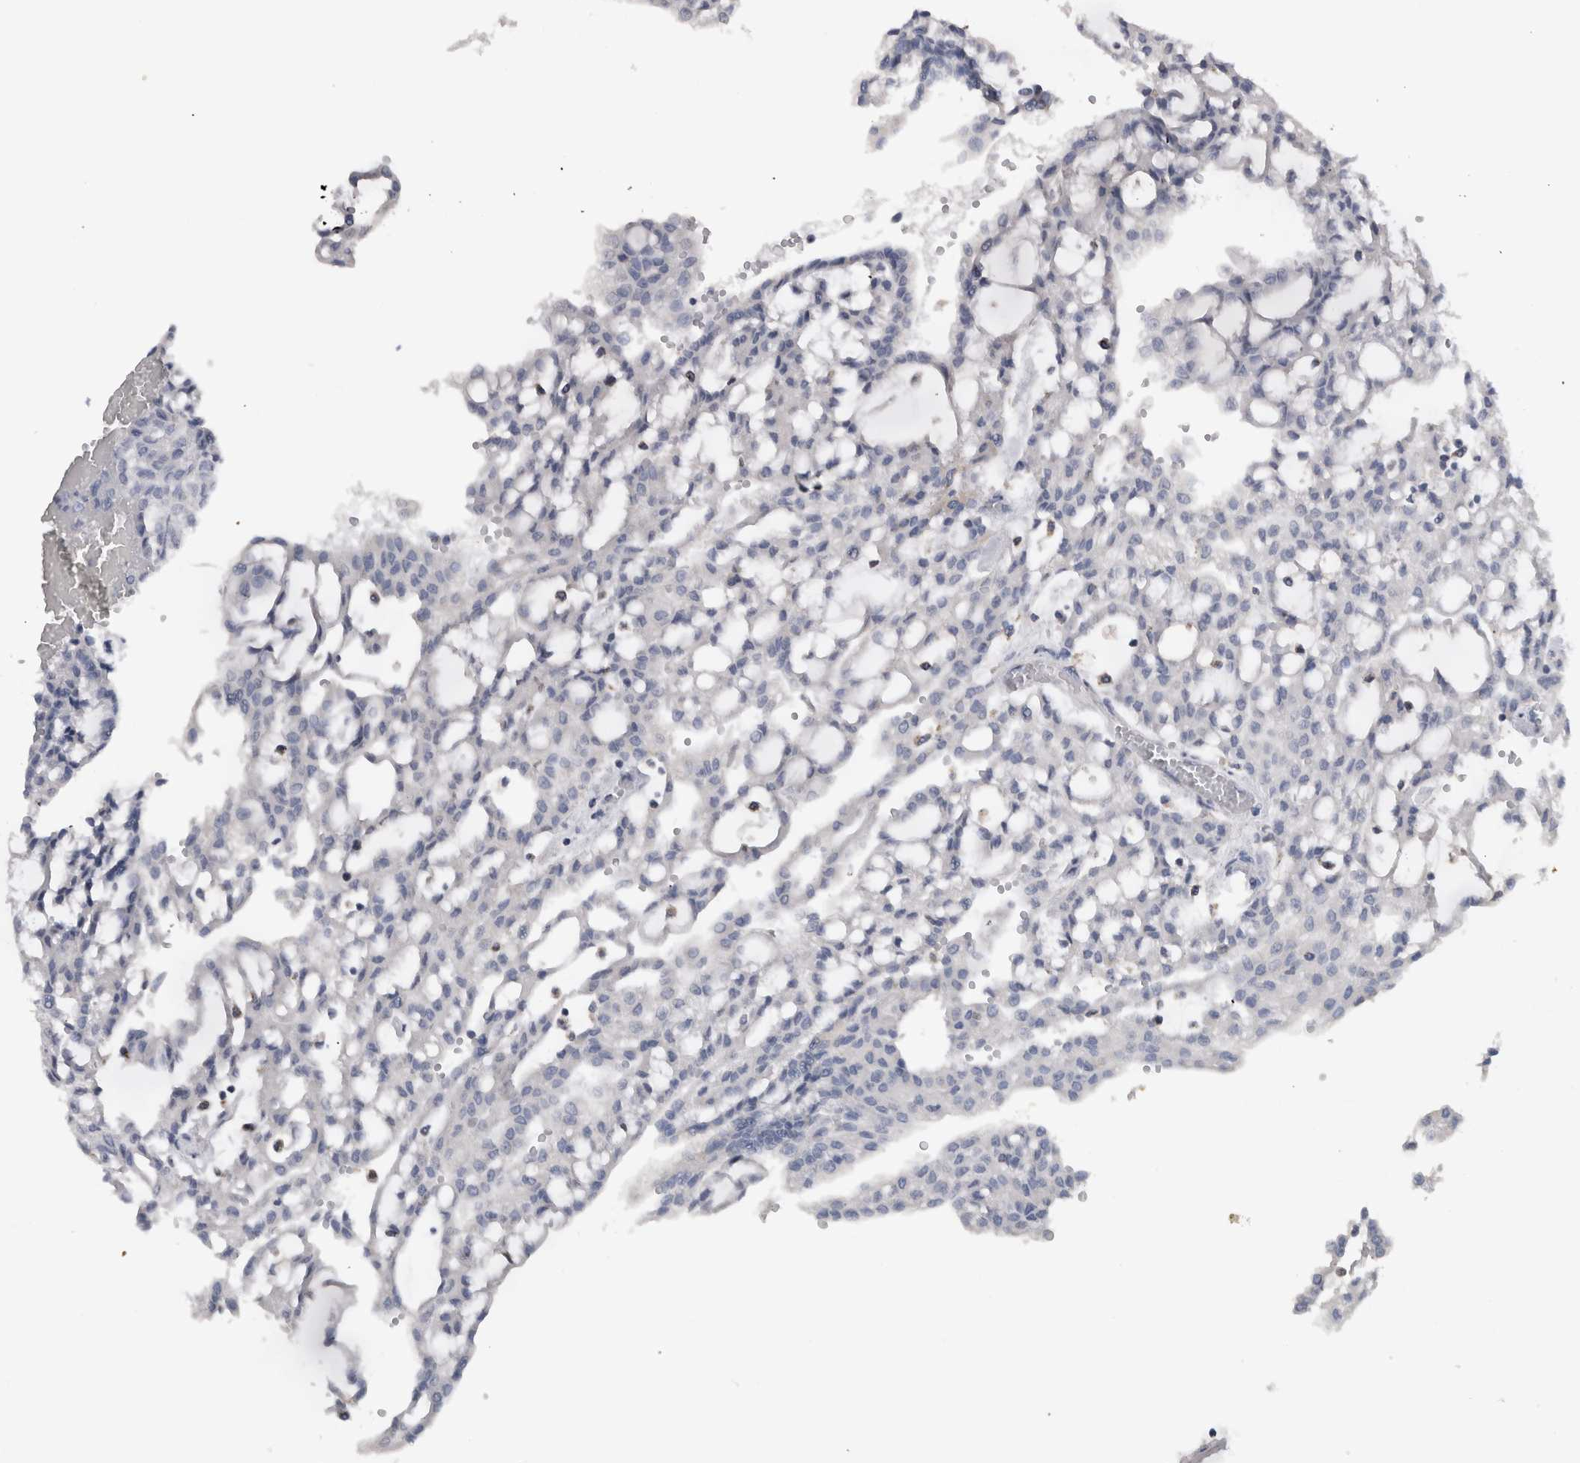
{"staining": {"intensity": "negative", "quantity": "none", "location": "none"}, "tissue": "renal cancer", "cell_type": "Tumor cells", "image_type": "cancer", "snomed": [{"axis": "morphology", "description": "Adenocarcinoma, NOS"}, {"axis": "topography", "description": "Kidney"}], "caption": "Renal cancer (adenocarcinoma) was stained to show a protein in brown. There is no significant positivity in tumor cells.", "gene": "DHRS4", "patient": {"sex": "male", "age": 63}}